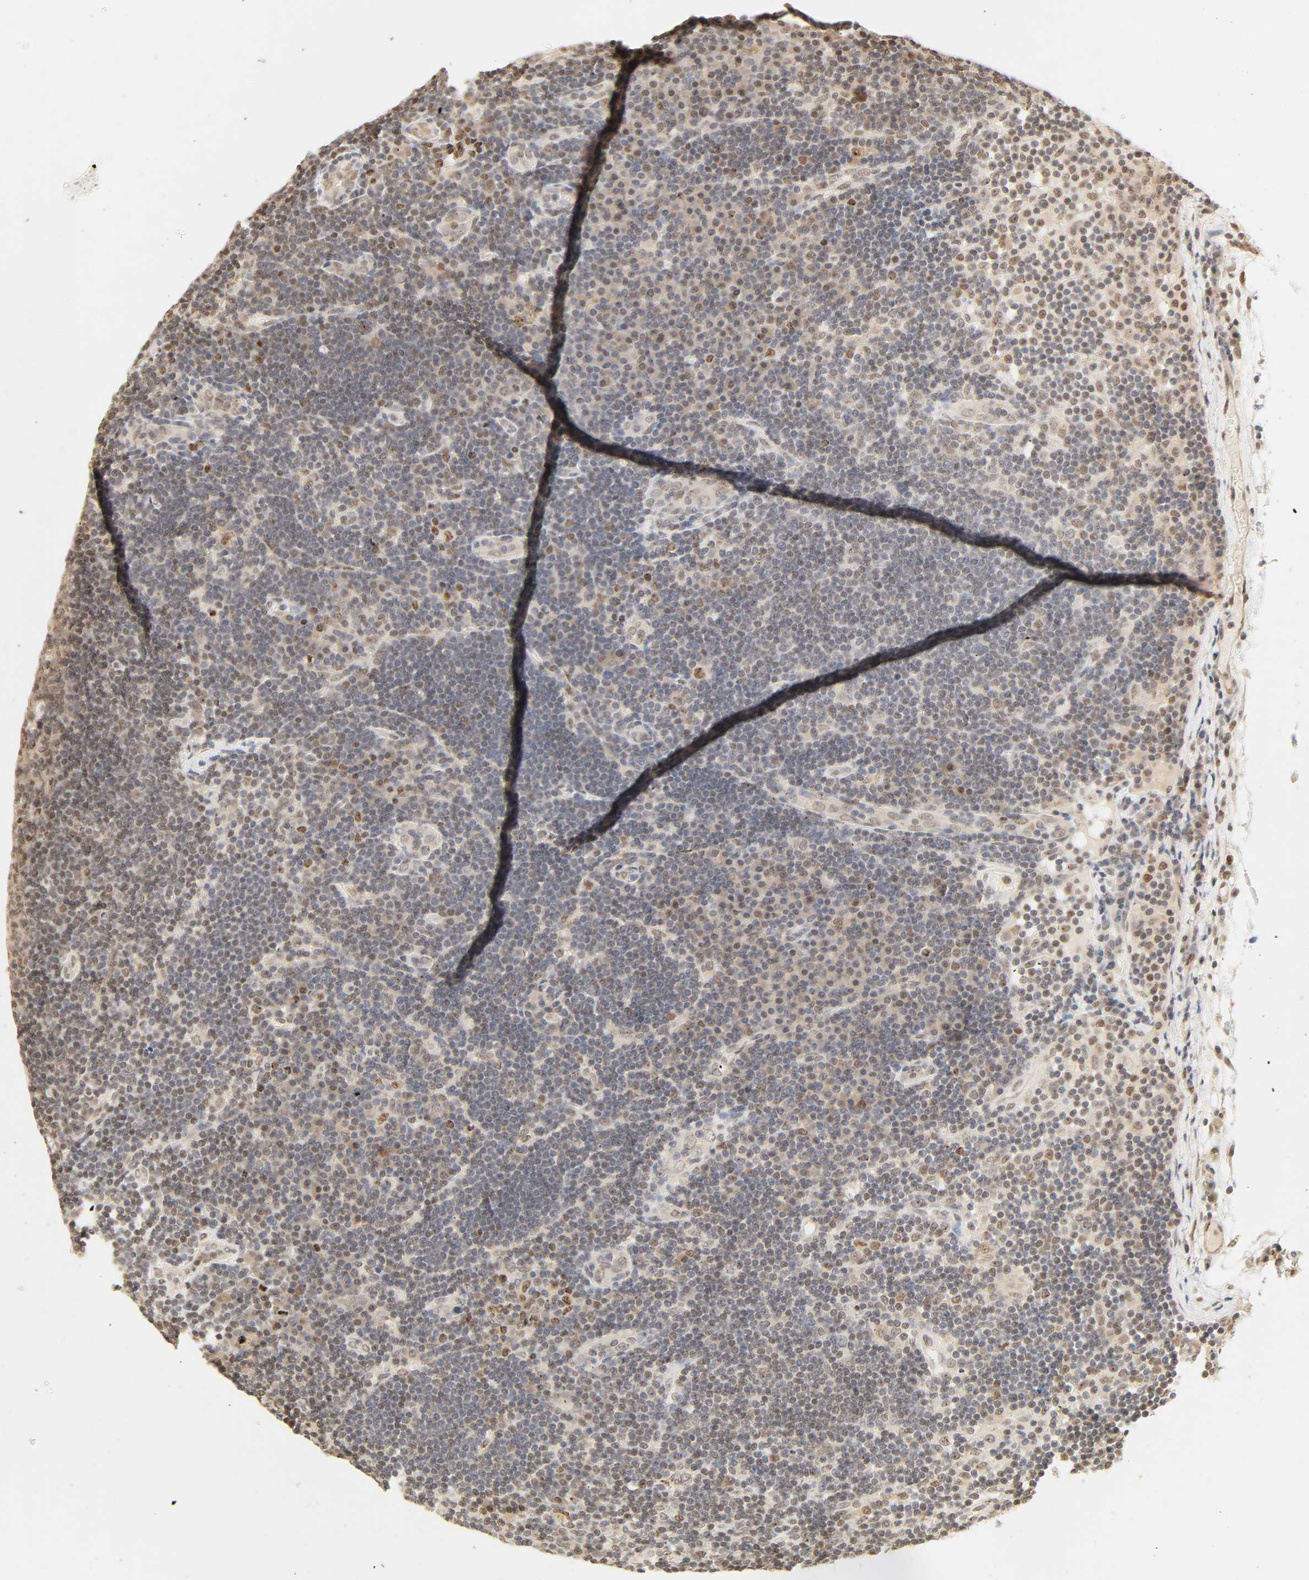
{"staining": {"intensity": "weak", "quantity": "25%-75%", "location": "nuclear"}, "tissue": "lymph node", "cell_type": "Germinal center cells", "image_type": "normal", "snomed": [{"axis": "morphology", "description": "Normal tissue, NOS"}, {"axis": "morphology", "description": "Squamous cell carcinoma, metastatic, NOS"}, {"axis": "topography", "description": "Lymph node"}], "caption": "DAB (3,3'-diaminobenzidine) immunohistochemical staining of normal human lymph node reveals weak nuclear protein staining in approximately 25%-75% of germinal center cells.", "gene": "UBC", "patient": {"sex": "female", "age": 53}}